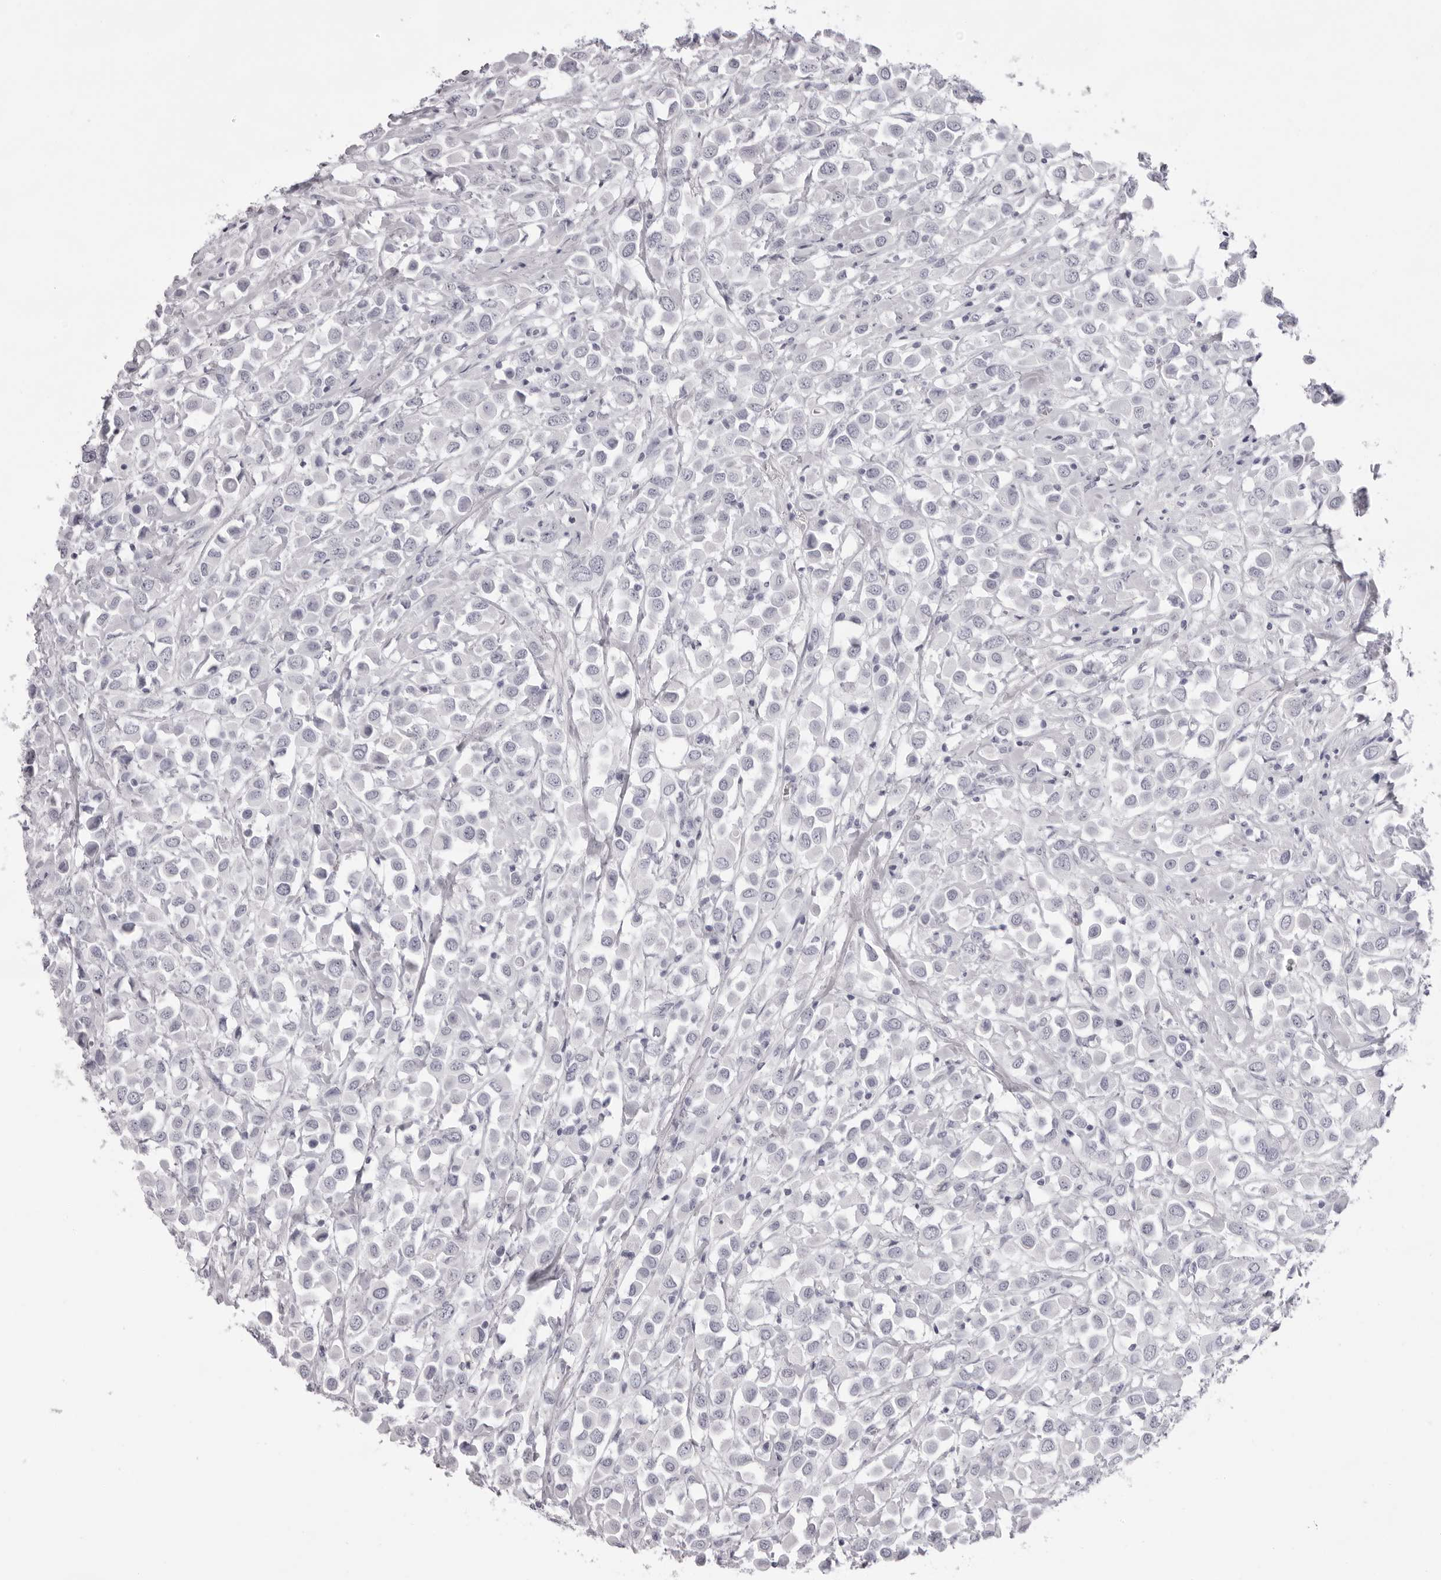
{"staining": {"intensity": "negative", "quantity": "none", "location": "none"}, "tissue": "breast cancer", "cell_type": "Tumor cells", "image_type": "cancer", "snomed": [{"axis": "morphology", "description": "Duct carcinoma"}, {"axis": "topography", "description": "Breast"}], "caption": "Immunohistochemistry of breast cancer shows no staining in tumor cells.", "gene": "SPTA1", "patient": {"sex": "female", "age": 61}}